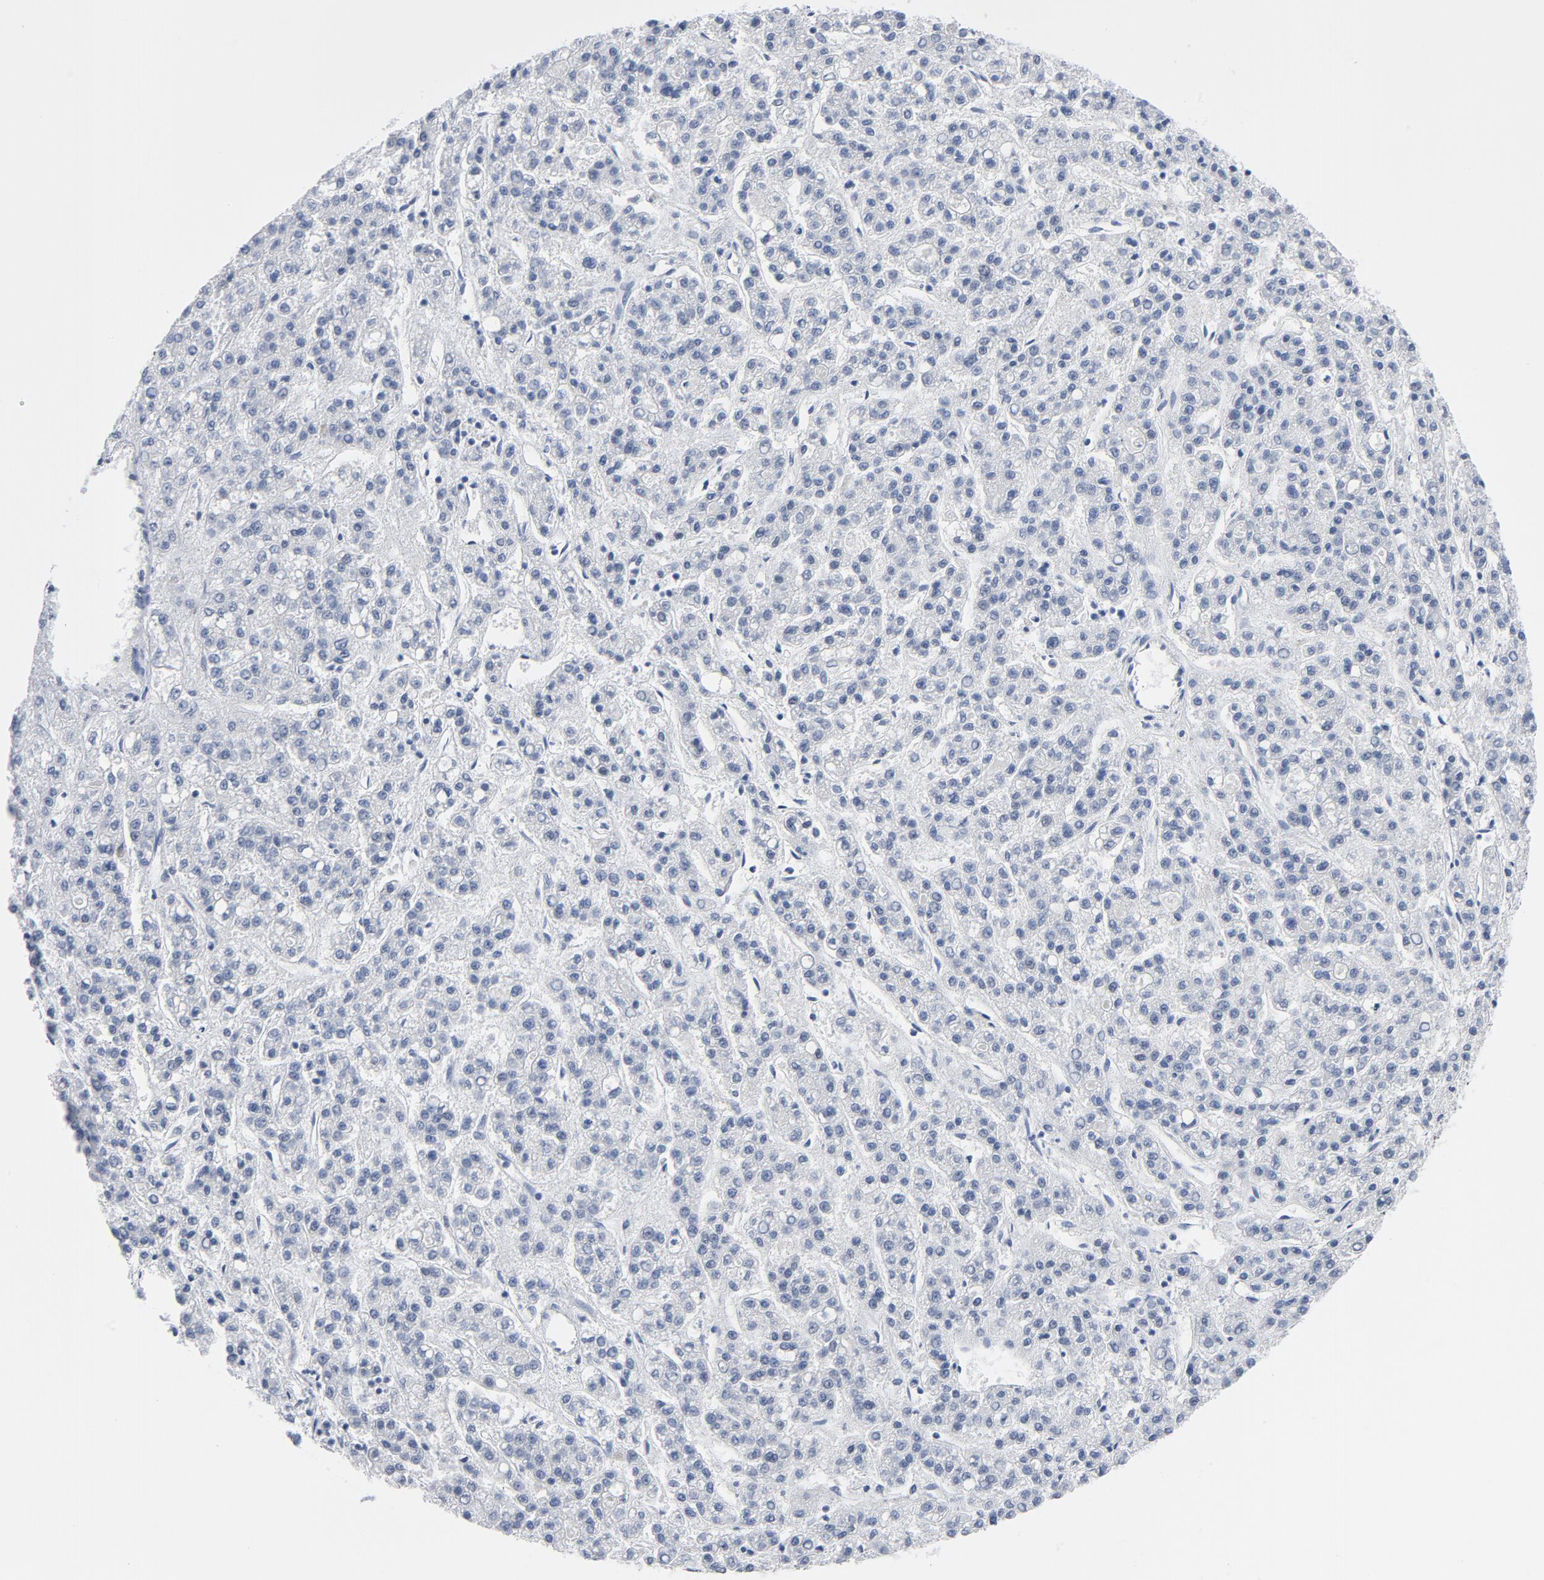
{"staining": {"intensity": "negative", "quantity": "none", "location": "none"}, "tissue": "liver cancer", "cell_type": "Tumor cells", "image_type": "cancer", "snomed": [{"axis": "morphology", "description": "Carcinoma, Hepatocellular, NOS"}, {"axis": "topography", "description": "Liver"}], "caption": "Immunohistochemistry of hepatocellular carcinoma (liver) exhibits no expression in tumor cells.", "gene": "CSTF2", "patient": {"sex": "male", "age": 70}}